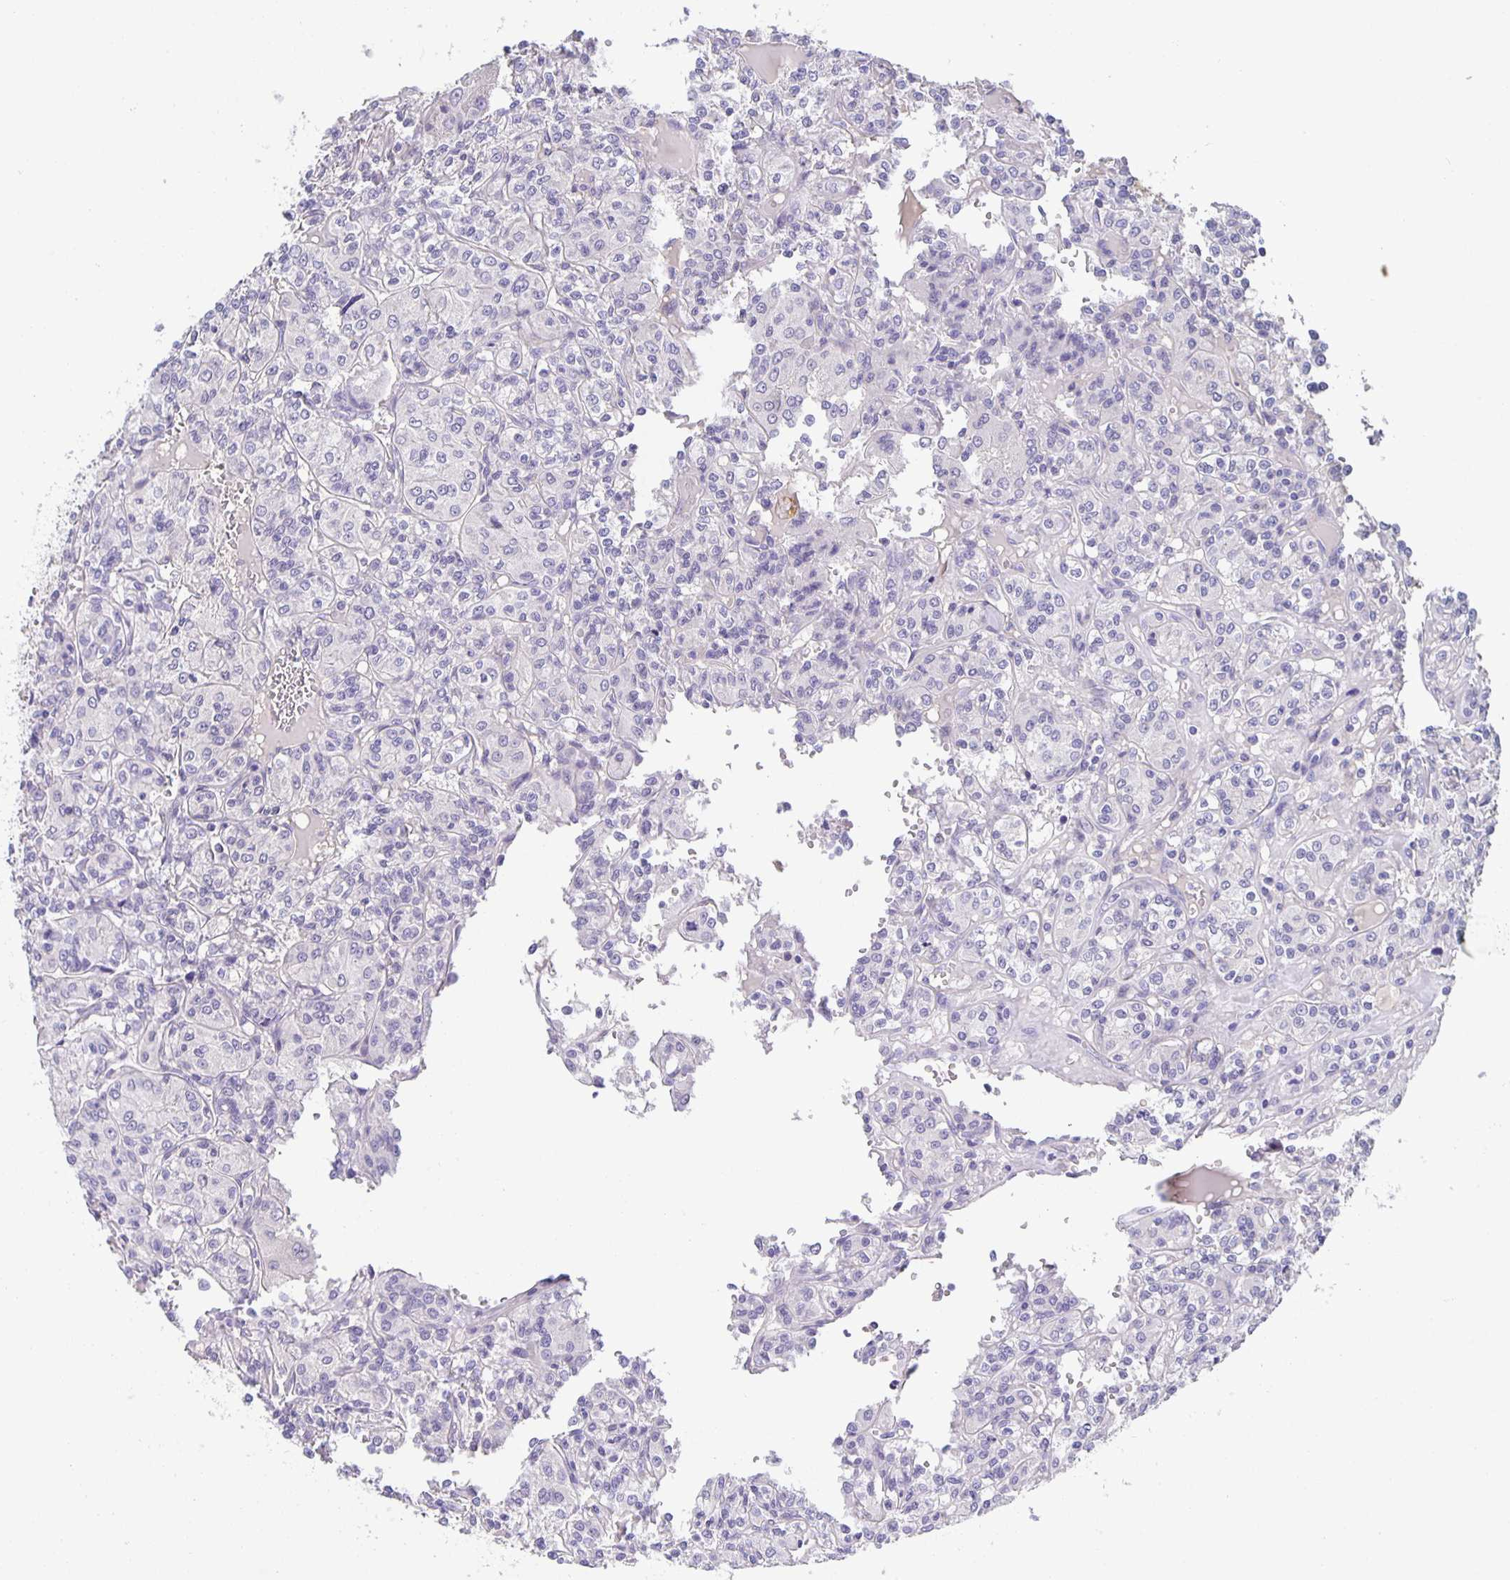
{"staining": {"intensity": "negative", "quantity": "none", "location": "none"}, "tissue": "renal cancer", "cell_type": "Tumor cells", "image_type": "cancer", "snomed": [{"axis": "morphology", "description": "Adenocarcinoma, NOS"}, {"axis": "topography", "description": "Kidney"}], "caption": "The histopathology image demonstrates no significant staining in tumor cells of renal cancer.", "gene": "PTPN3", "patient": {"sex": "male", "age": 36}}